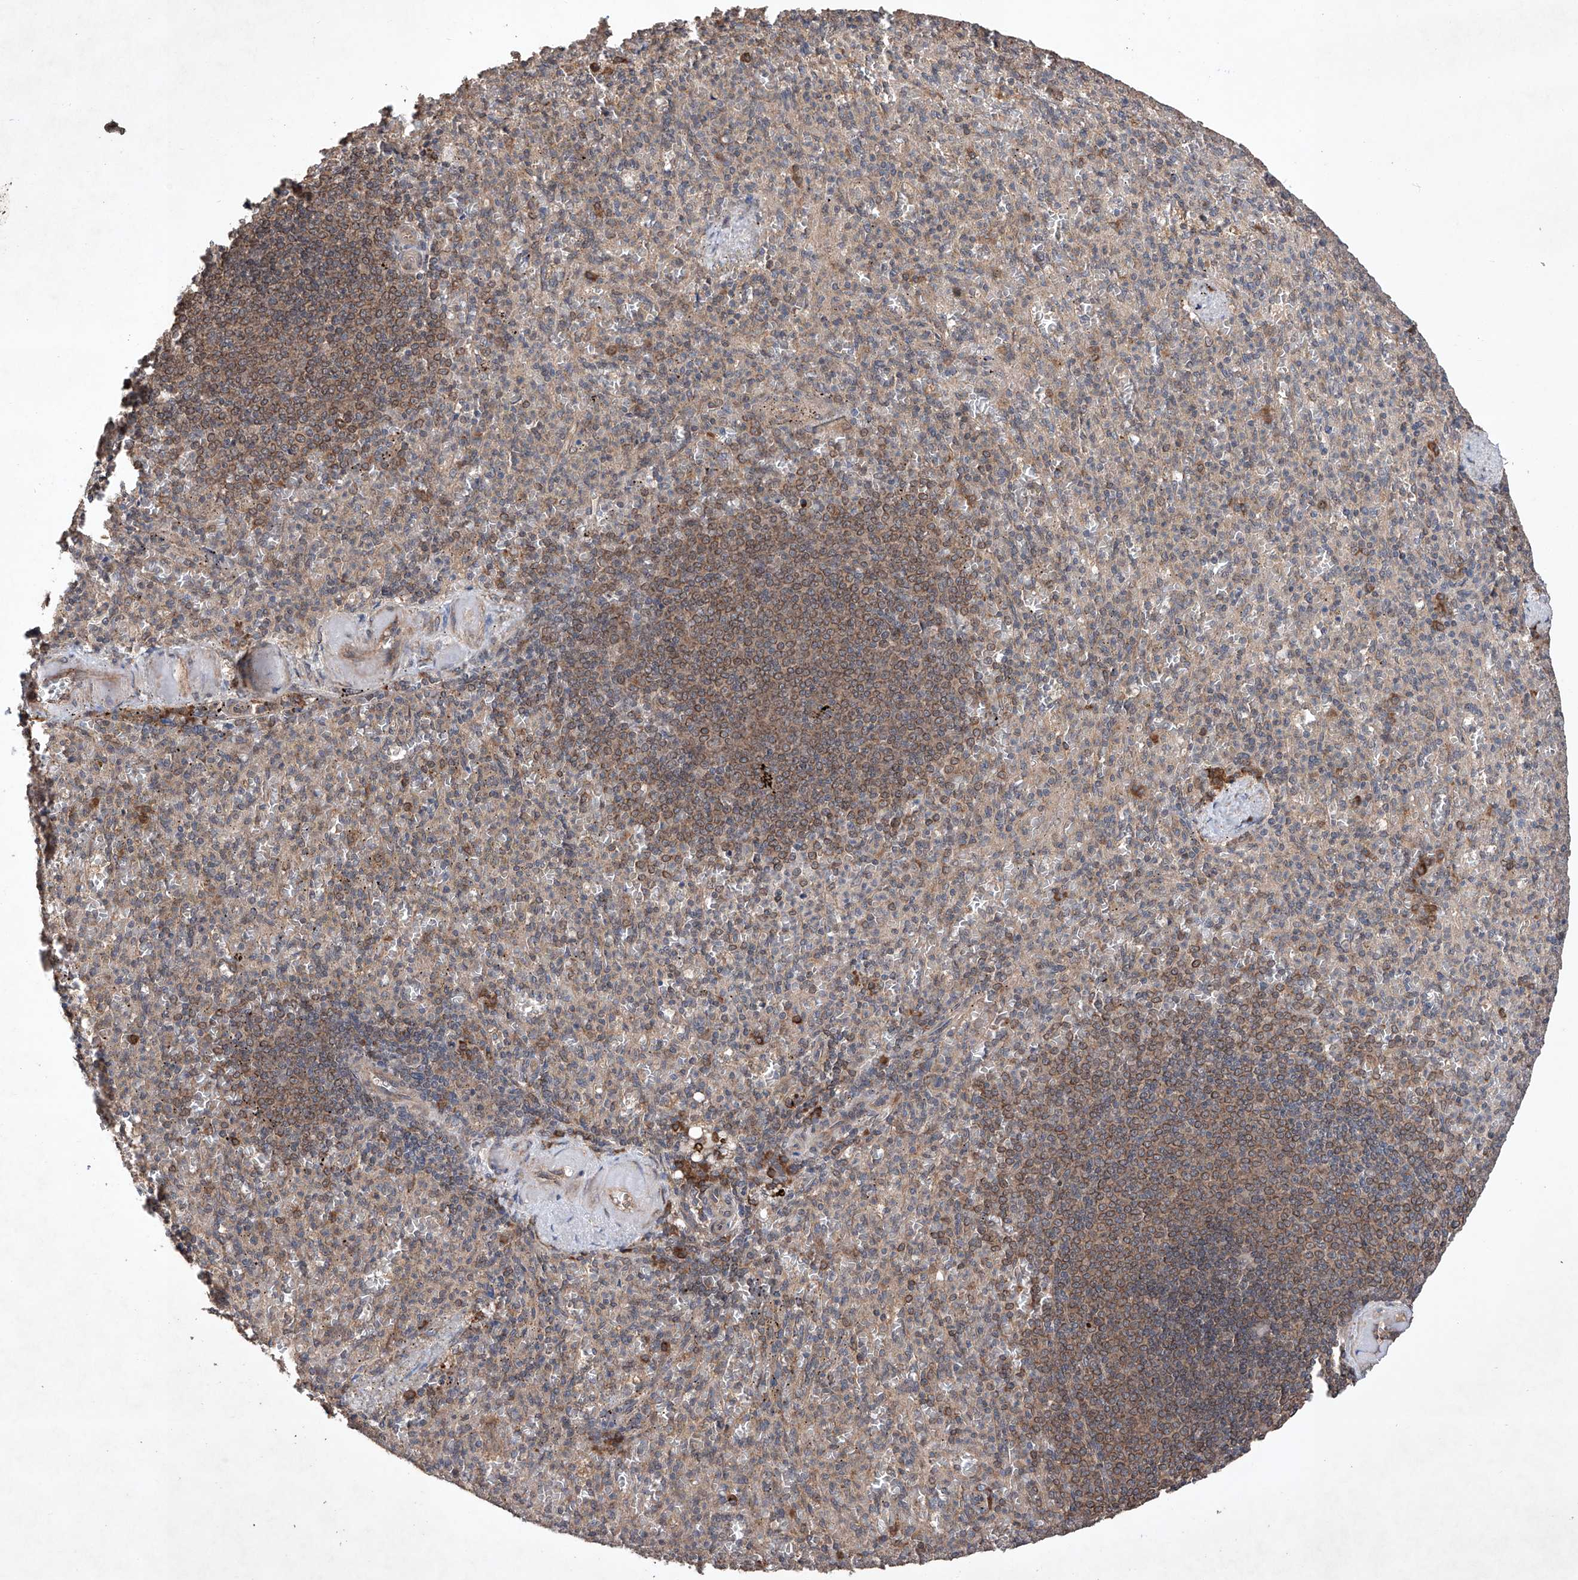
{"staining": {"intensity": "weak", "quantity": "25%-75%", "location": "cytoplasmic/membranous"}, "tissue": "spleen", "cell_type": "Cells in red pulp", "image_type": "normal", "snomed": [{"axis": "morphology", "description": "Normal tissue, NOS"}, {"axis": "topography", "description": "Spleen"}], "caption": "A low amount of weak cytoplasmic/membranous expression is present in approximately 25%-75% of cells in red pulp in unremarkable spleen. Nuclei are stained in blue.", "gene": "LURAP1", "patient": {"sex": "female", "age": 74}}